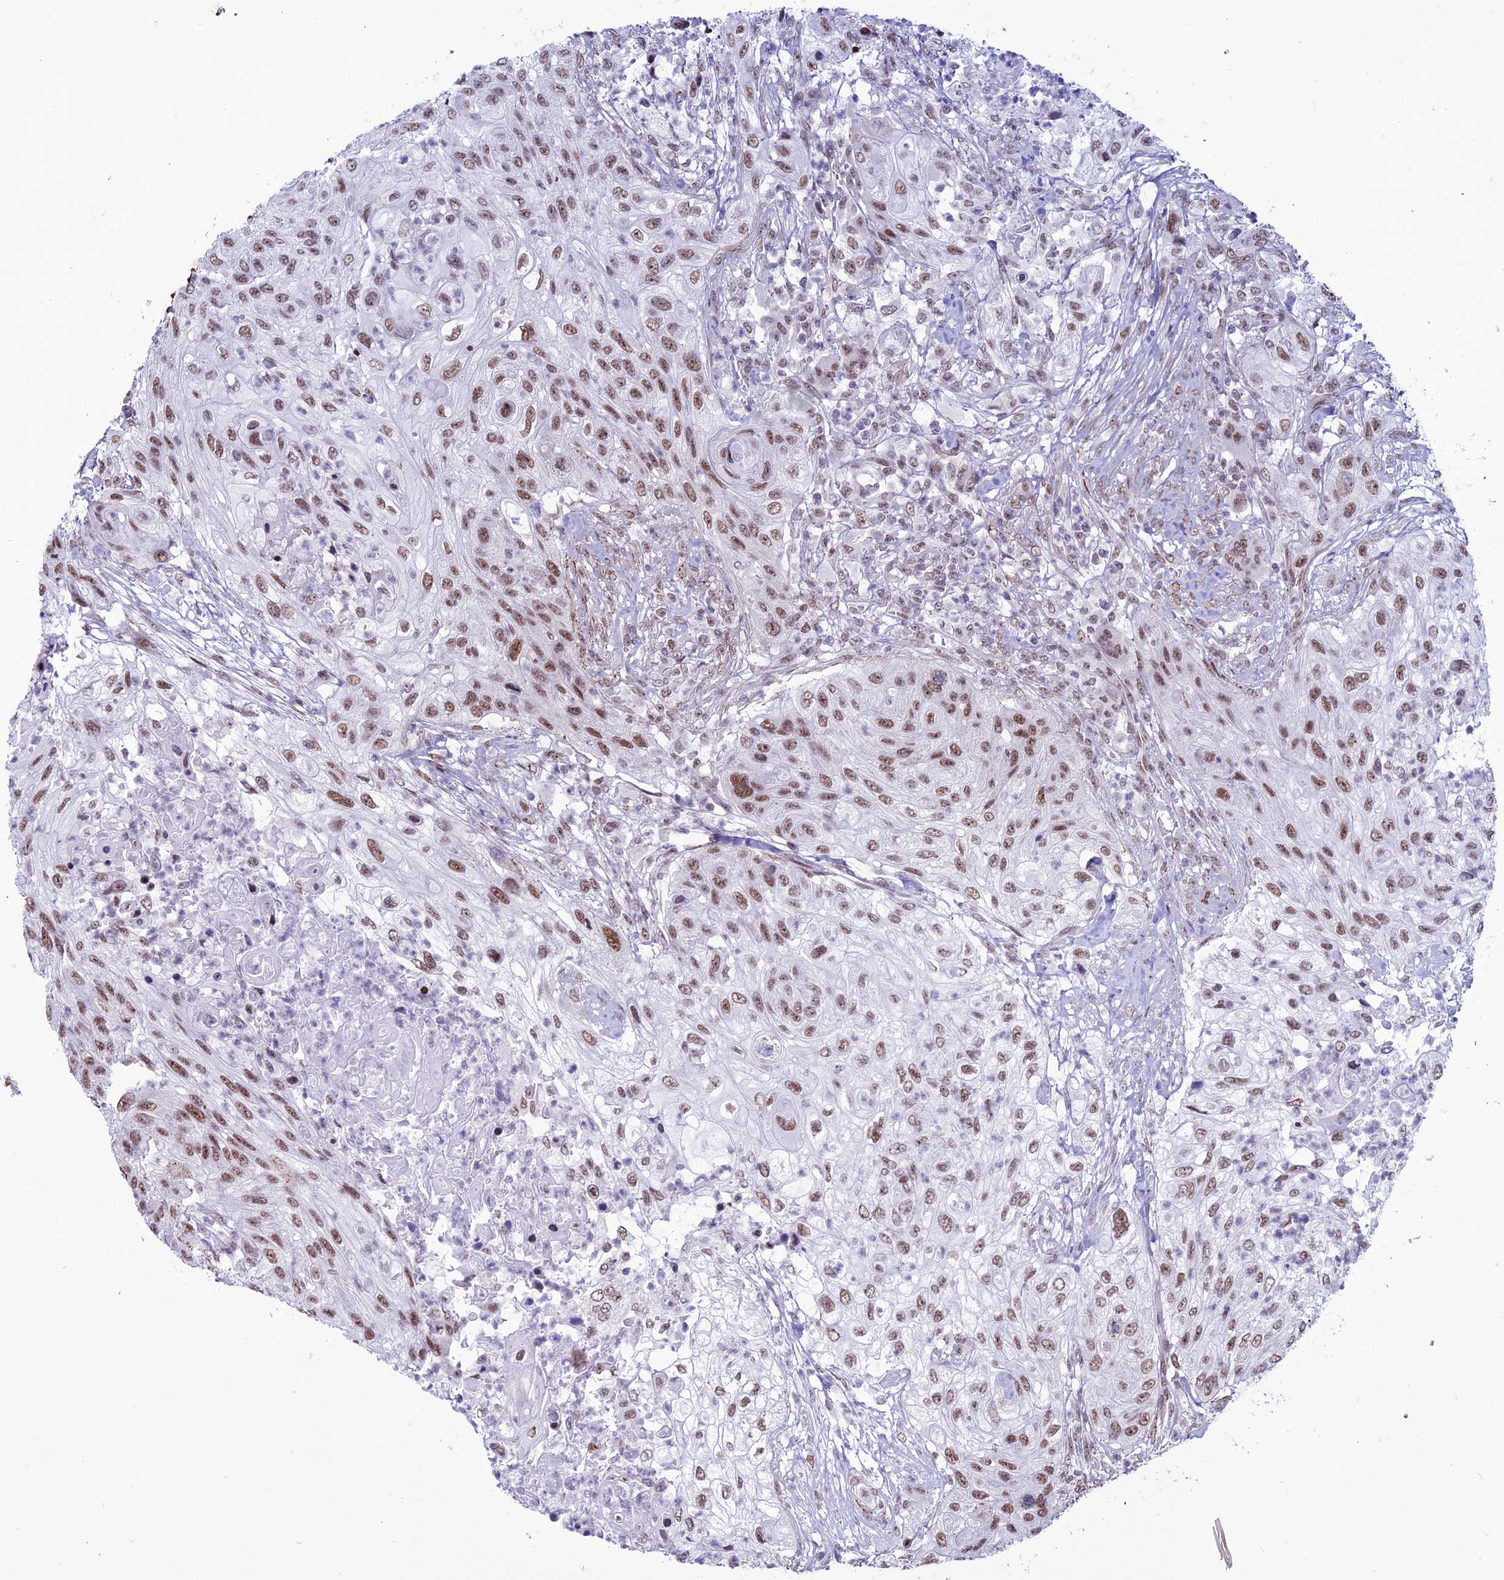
{"staining": {"intensity": "moderate", "quantity": ">75%", "location": "nuclear"}, "tissue": "urothelial cancer", "cell_type": "Tumor cells", "image_type": "cancer", "snomed": [{"axis": "morphology", "description": "Urothelial carcinoma, High grade"}, {"axis": "topography", "description": "Urinary bladder"}], "caption": "An image showing moderate nuclear positivity in approximately >75% of tumor cells in urothelial carcinoma (high-grade), as visualized by brown immunohistochemical staining.", "gene": "U2AF1", "patient": {"sex": "female", "age": 60}}